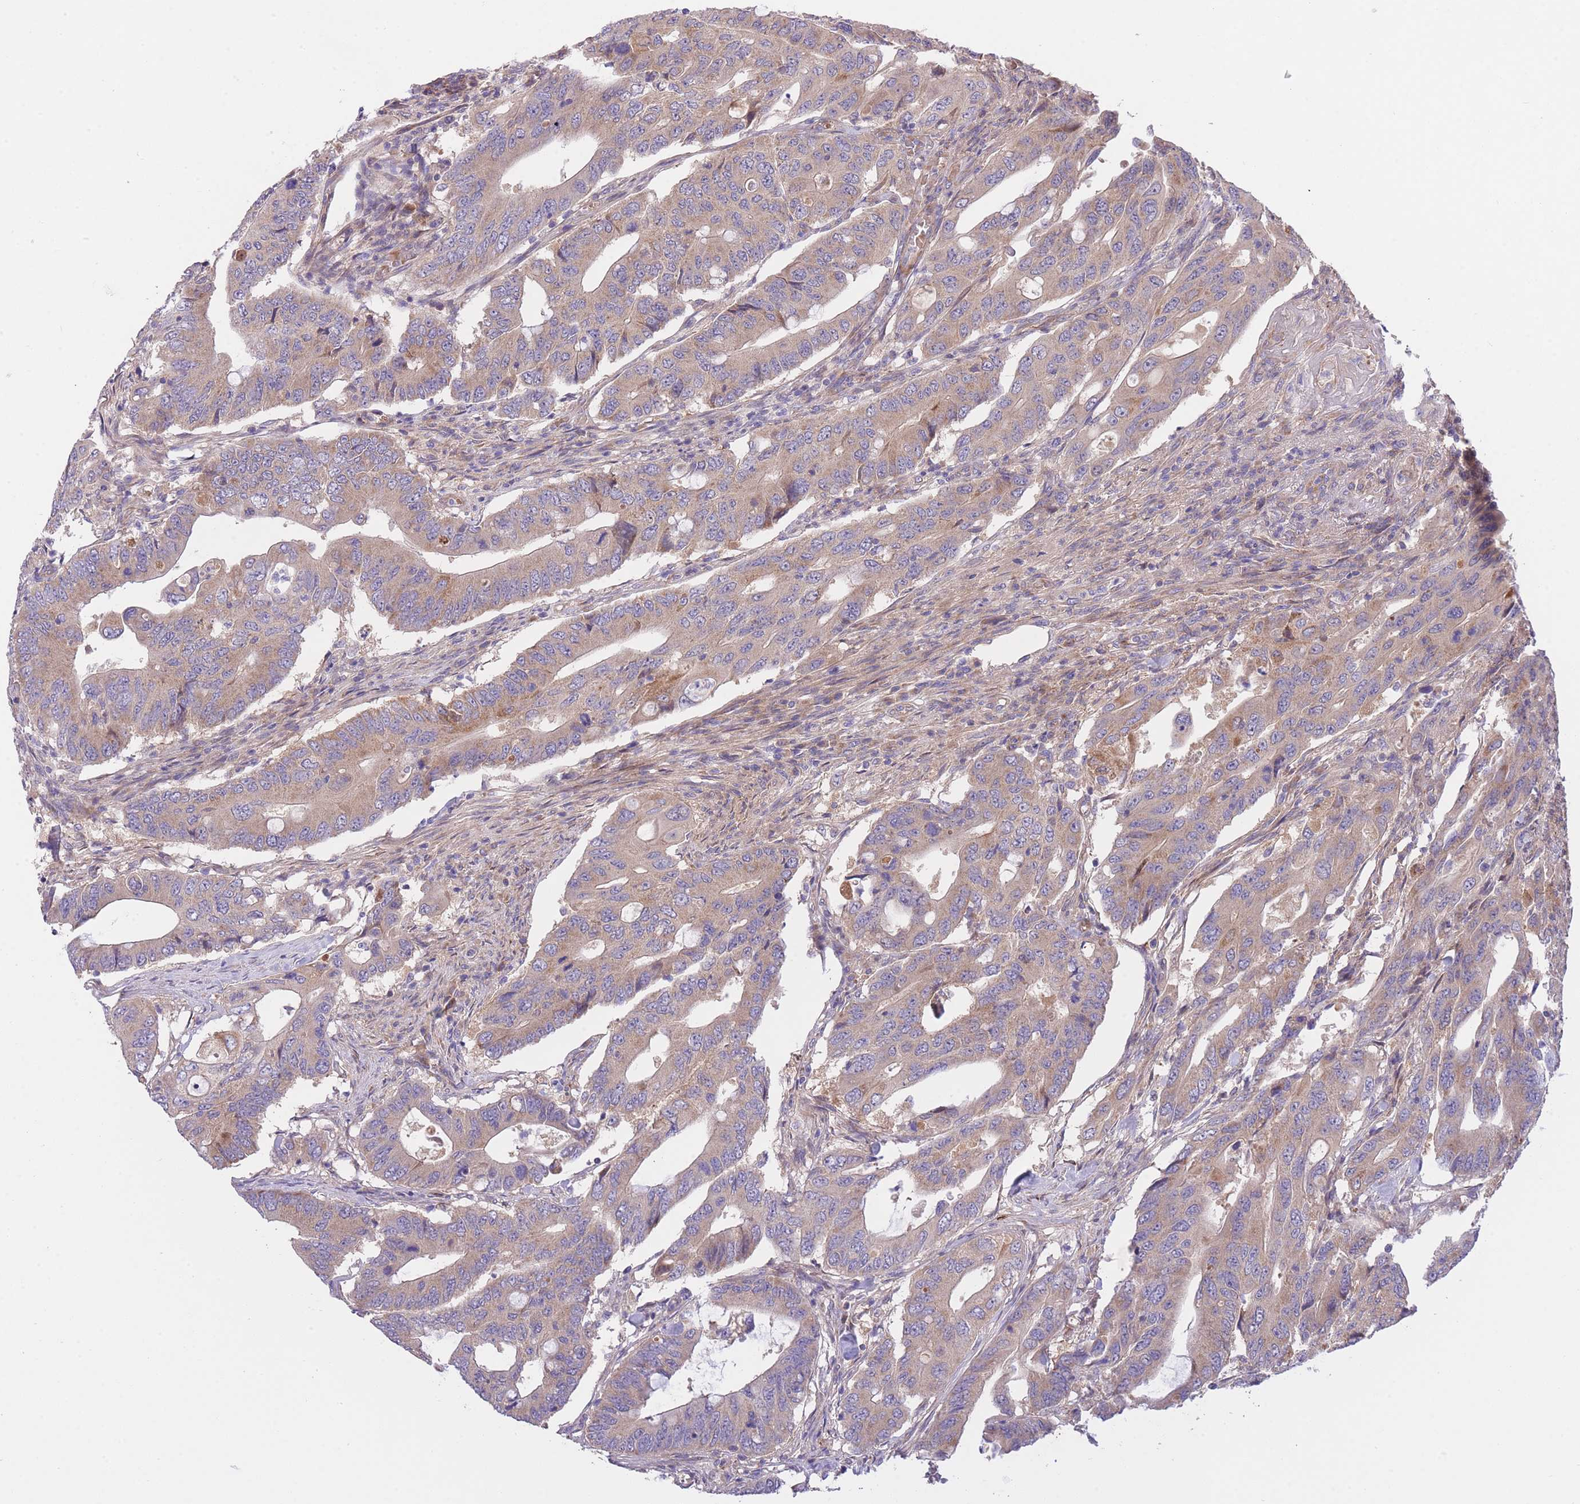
{"staining": {"intensity": "moderate", "quantity": "<25%", "location": "cytoplasmic/membranous"}, "tissue": "colorectal cancer", "cell_type": "Tumor cells", "image_type": "cancer", "snomed": [{"axis": "morphology", "description": "Adenocarcinoma, NOS"}, {"axis": "topography", "description": "Colon"}], "caption": "Immunohistochemical staining of adenocarcinoma (colorectal) reveals moderate cytoplasmic/membranous protein positivity in approximately <25% of tumor cells.", "gene": "CHAC1", "patient": {"sex": "male", "age": 71}}